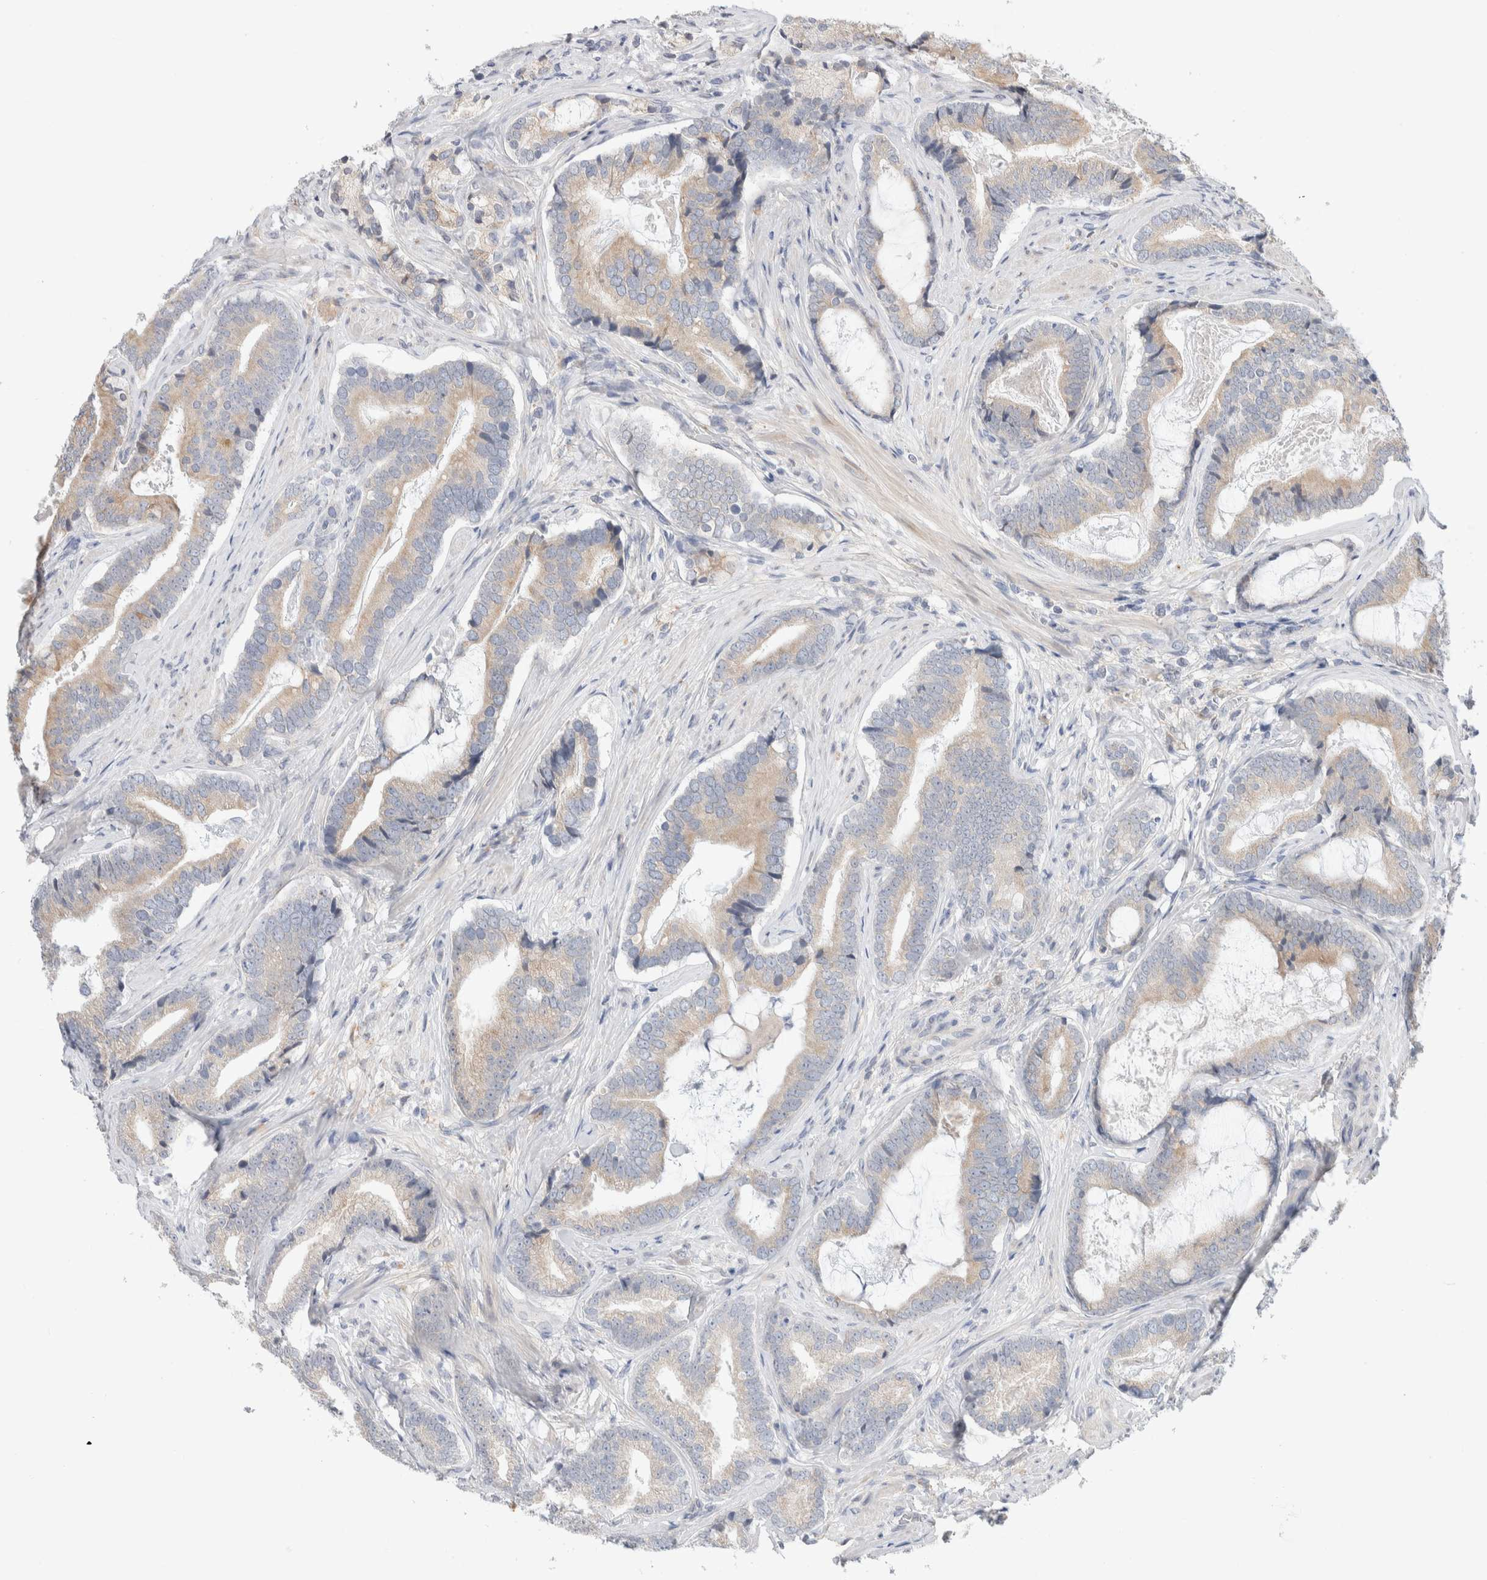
{"staining": {"intensity": "weak", "quantity": "25%-75%", "location": "cytoplasmic/membranous"}, "tissue": "prostate cancer", "cell_type": "Tumor cells", "image_type": "cancer", "snomed": [{"axis": "morphology", "description": "Adenocarcinoma, High grade"}, {"axis": "topography", "description": "Prostate"}], "caption": "Tumor cells demonstrate low levels of weak cytoplasmic/membranous staining in approximately 25%-75% of cells in human adenocarcinoma (high-grade) (prostate). (Stains: DAB in brown, nuclei in blue, Microscopy: brightfield microscopy at high magnification).", "gene": "RUSF1", "patient": {"sex": "male", "age": 55}}